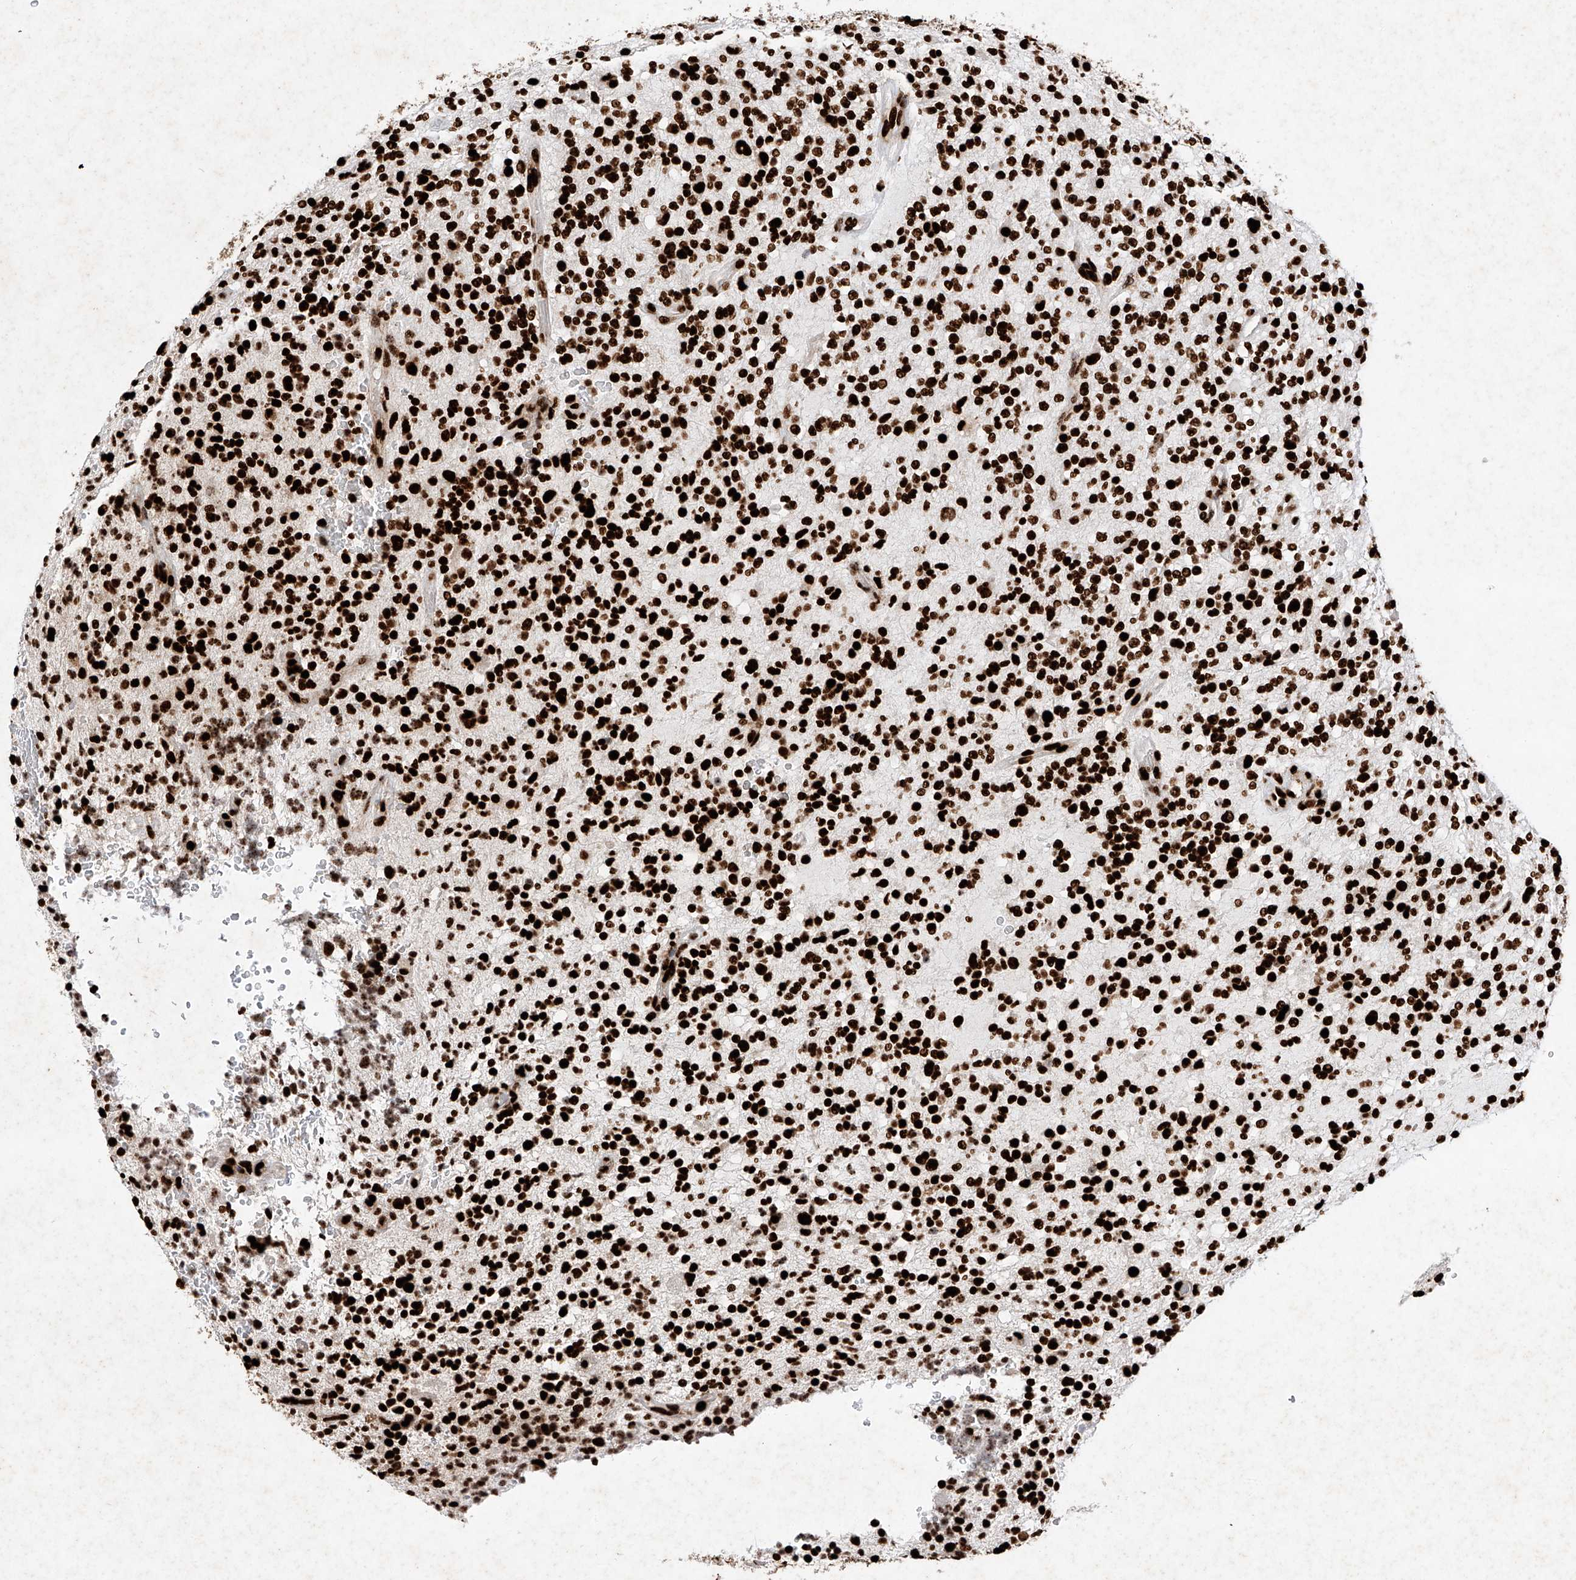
{"staining": {"intensity": "strong", "quantity": ">75%", "location": "nuclear"}, "tissue": "glioma", "cell_type": "Tumor cells", "image_type": "cancer", "snomed": [{"axis": "morphology", "description": "Glioma, malignant, High grade"}, {"axis": "topography", "description": "Brain"}], "caption": "Approximately >75% of tumor cells in human malignant glioma (high-grade) show strong nuclear protein staining as visualized by brown immunohistochemical staining.", "gene": "SRSF6", "patient": {"sex": "male", "age": 48}}